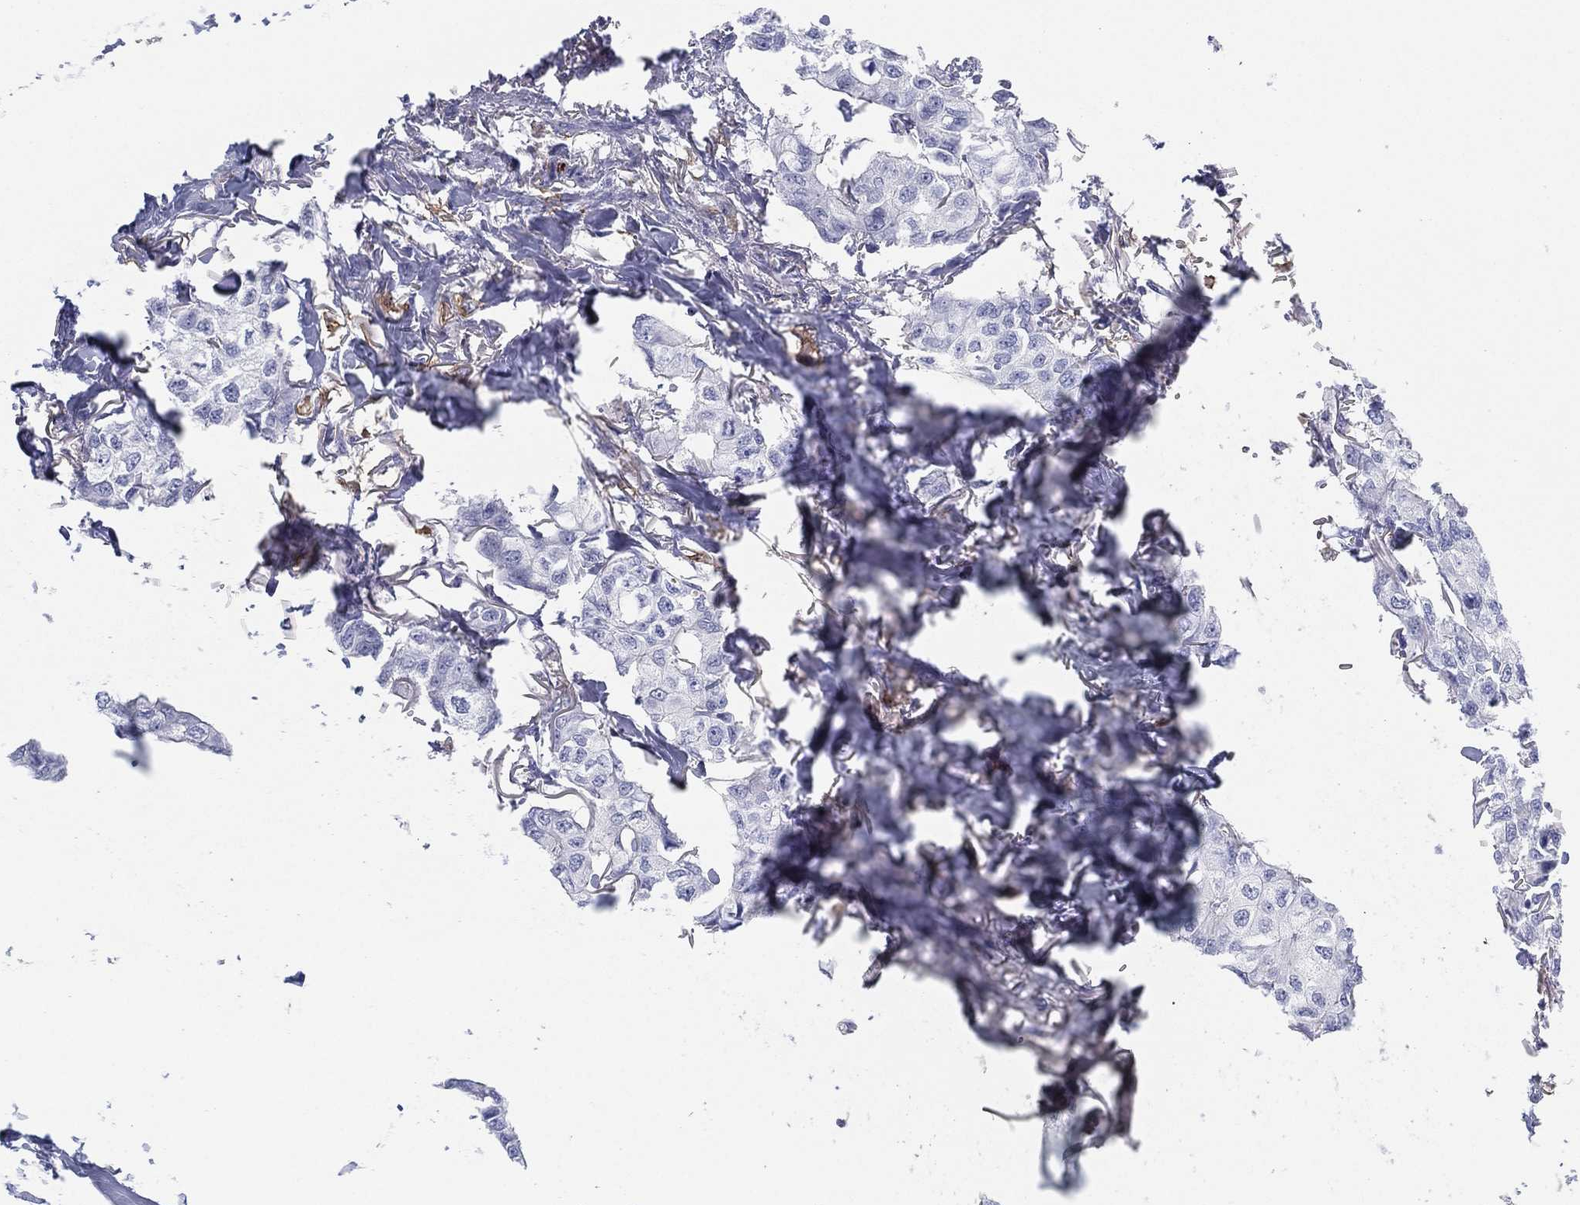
{"staining": {"intensity": "negative", "quantity": "none", "location": "none"}, "tissue": "breast cancer", "cell_type": "Tumor cells", "image_type": "cancer", "snomed": [{"axis": "morphology", "description": "Duct carcinoma"}, {"axis": "topography", "description": "Breast"}], "caption": "IHC photomicrograph of neoplastic tissue: infiltrating ductal carcinoma (breast) stained with DAB (3,3'-diaminobenzidine) reveals no significant protein staining in tumor cells.", "gene": "SELPLG", "patient": {"sex": "female", "age": 80}}